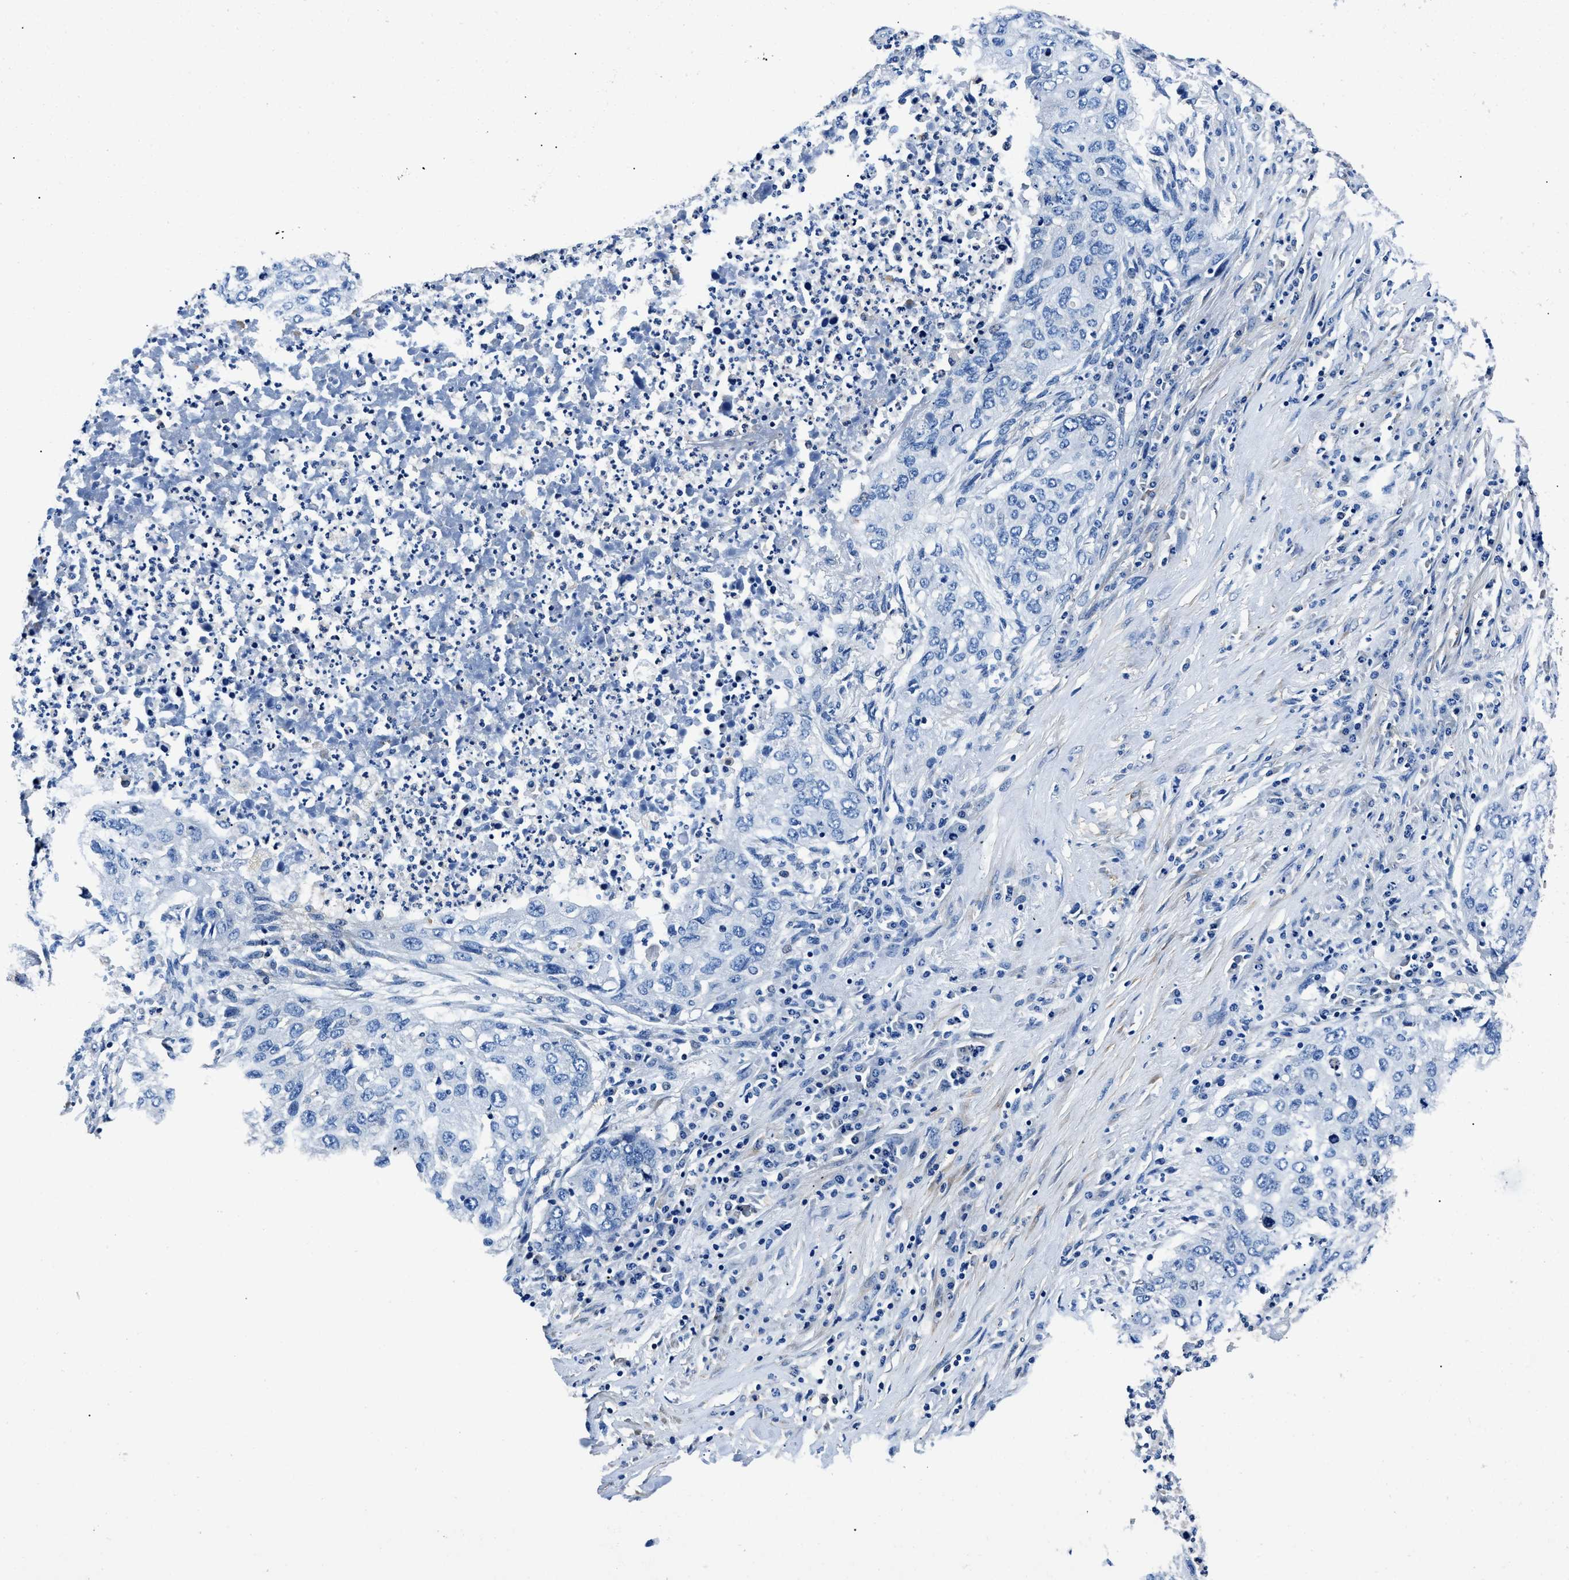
{"staining": {"intensity": "negative", "quantity": "none", "location": "none"}, "tissue": "lung cancer", "cell_type": "Tumor cells", "image_type": "cancer", "snomed": [{"axis": "morphology", "description": "Squamous cell carcinoma, NOS"}, {"axis": "topography", "description": "Lung"}], "caption": "This is a micrograph of immunohistochemistry staining of lung cancer, which shows no positivity in tumor cells. (Immunohistochemistry, brightfield microscopy, high magnification).", "gene": "NEU1", "patient": {"sex": "female", "age": 63}}